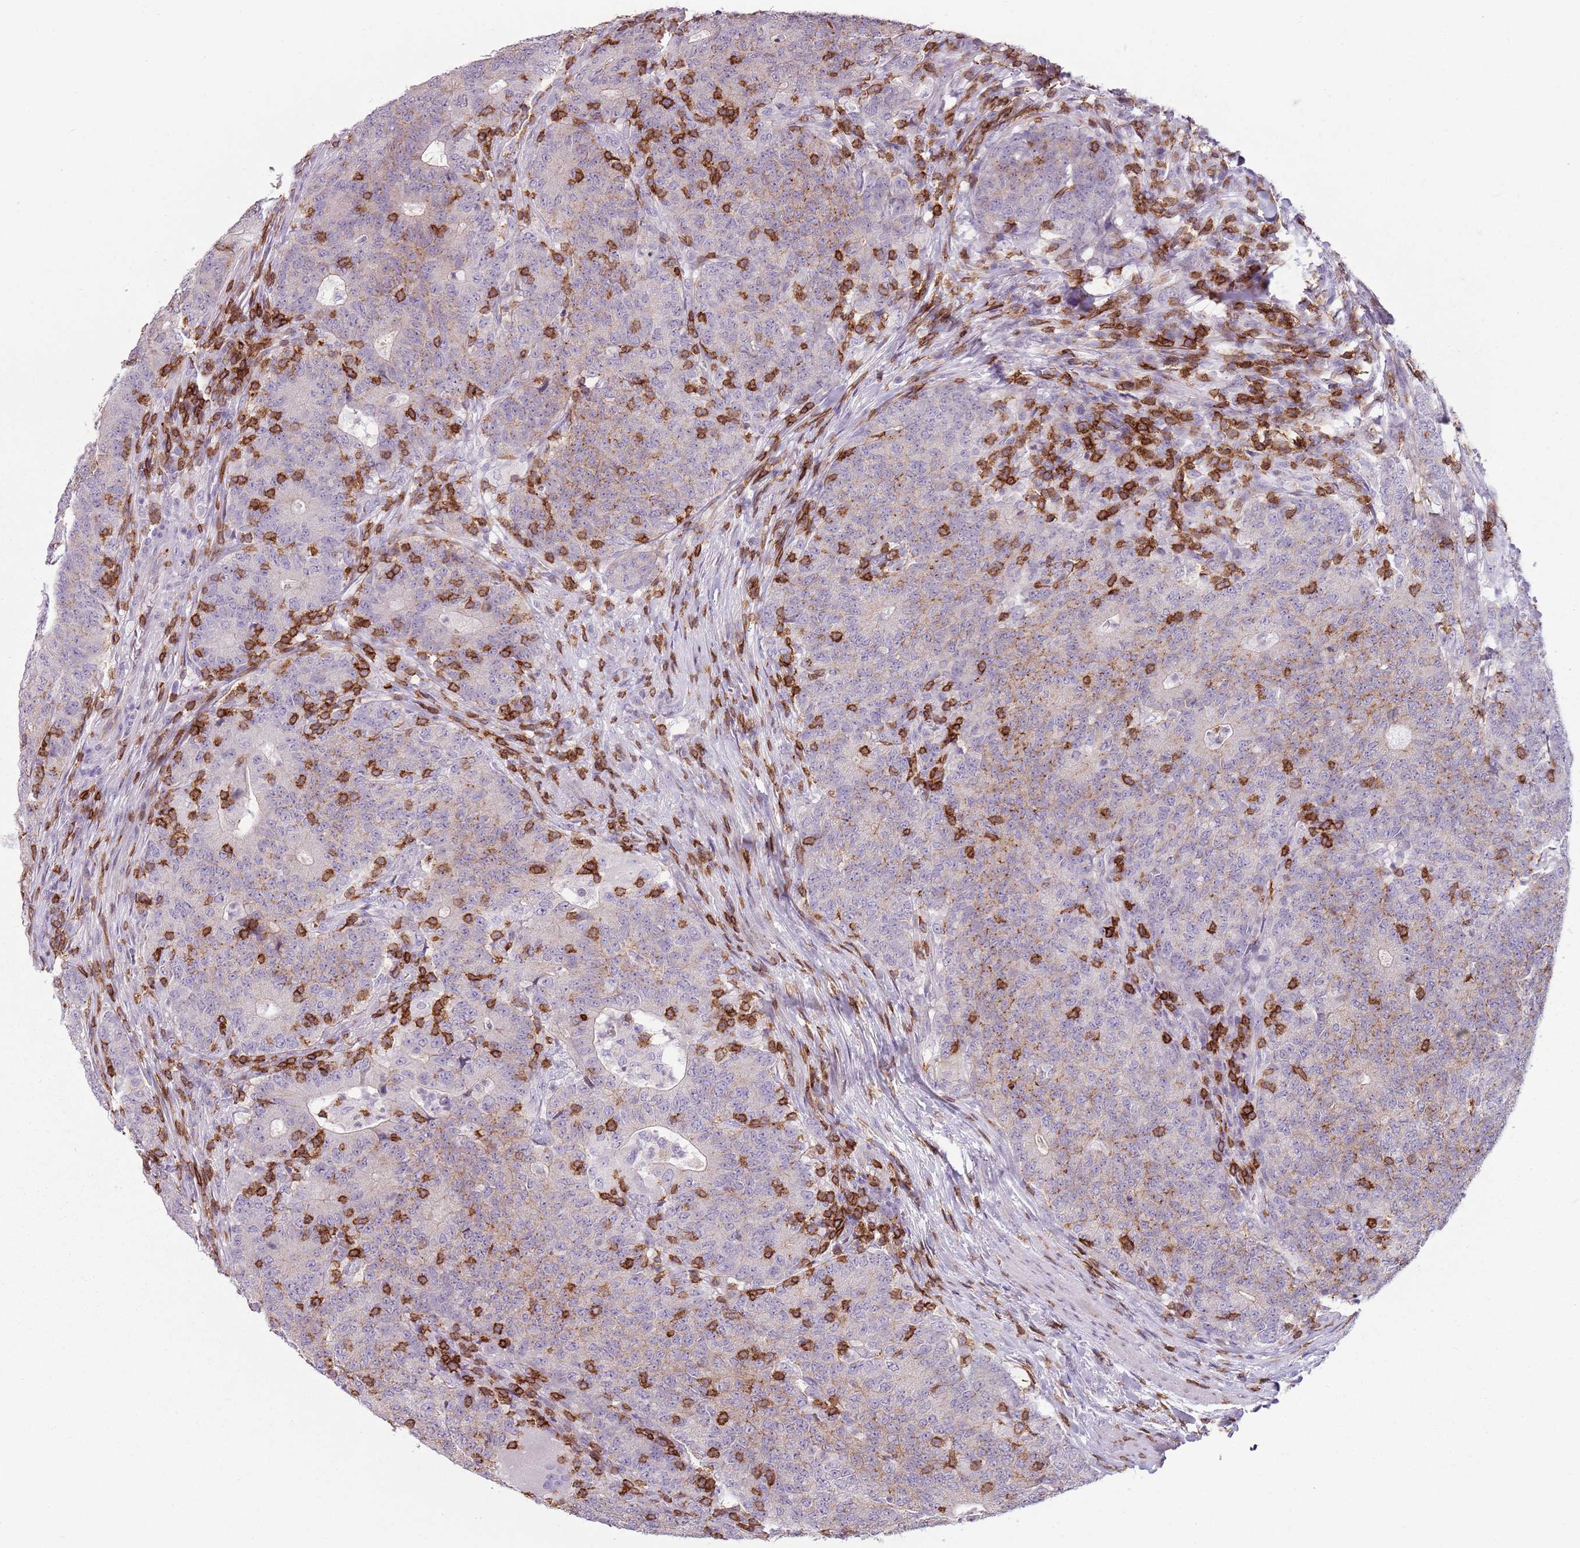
{"staining": {"intensity": "weak", "quantity": "25%-75%", "location": "cytoplasmic/membranous"}, "tissue": "colorectal cancer", "cell_type": "Tumor cells", "image_type": "cancer", "snomed": [{"axis": "morphology", "description": "Adenocarcinoma, NOS"}, {"axis": "topography", "description": "Colon"}], "caption": "Weak cytoplasmic/membranous expression for a protein is seen in about 25%-75% of tumor cells of colorectal adenocarcinoma using IHC.", "gene": "ZNF583", "patient": {"sex": "female", "age": 75}}